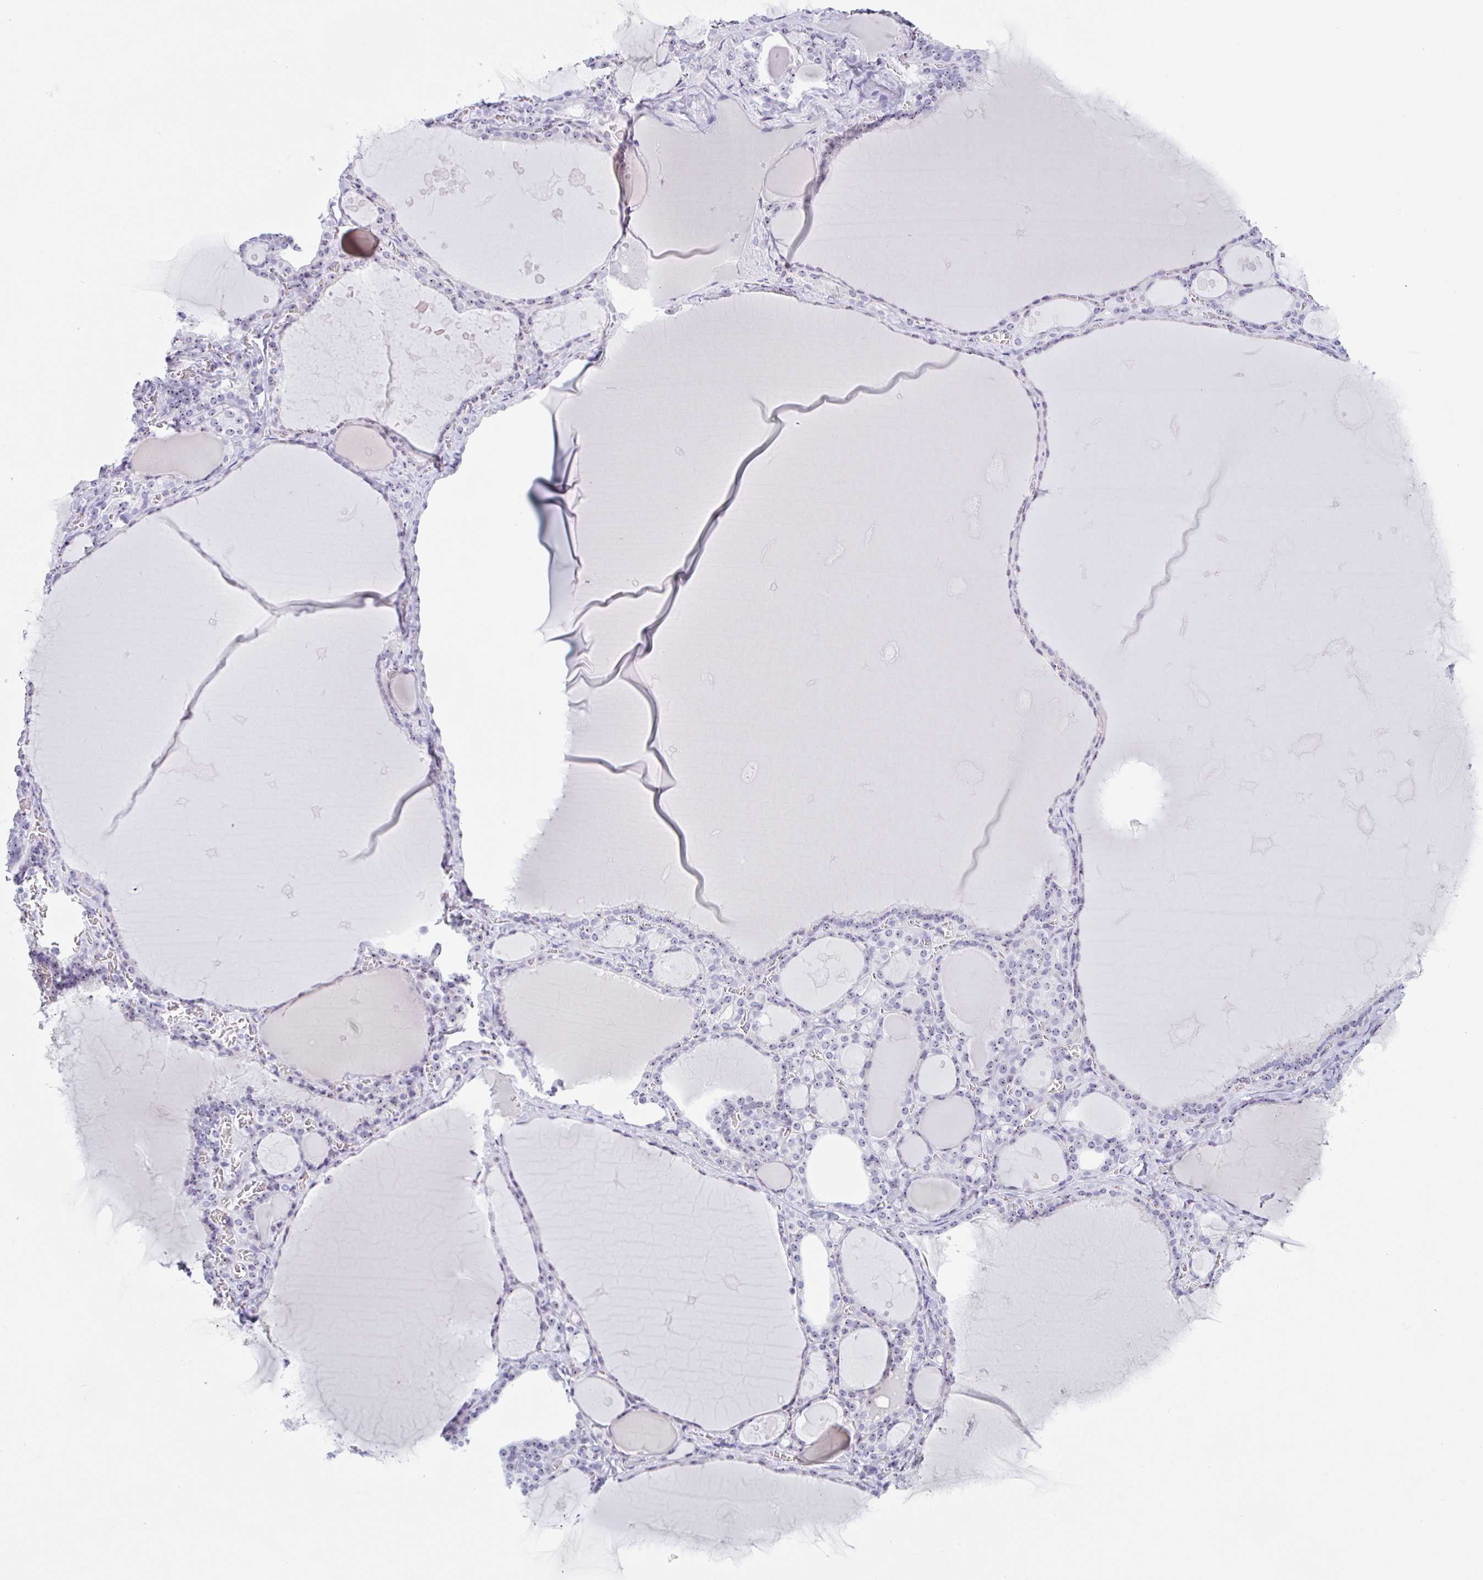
{"staining": {"intensity": "moderate", "quantity": "<25%", "location": "nuclear"}, "tissue": "thyroid gland", "cell_type": "Glandular cells", "image_type": "normal", "snomed": [{"axis": "morphology", "description": "Normal tissue, NOS"}, {"axis": "topography", "description": "Thyroid gland"}], "caption": "Thyroid gland stained with DAB immunohistochemistry shows low levels of moderate nuclear staining in about <25% of glandular cells.", "gene": "LENG9", "patient": {"sex": "male", "age": 56}}